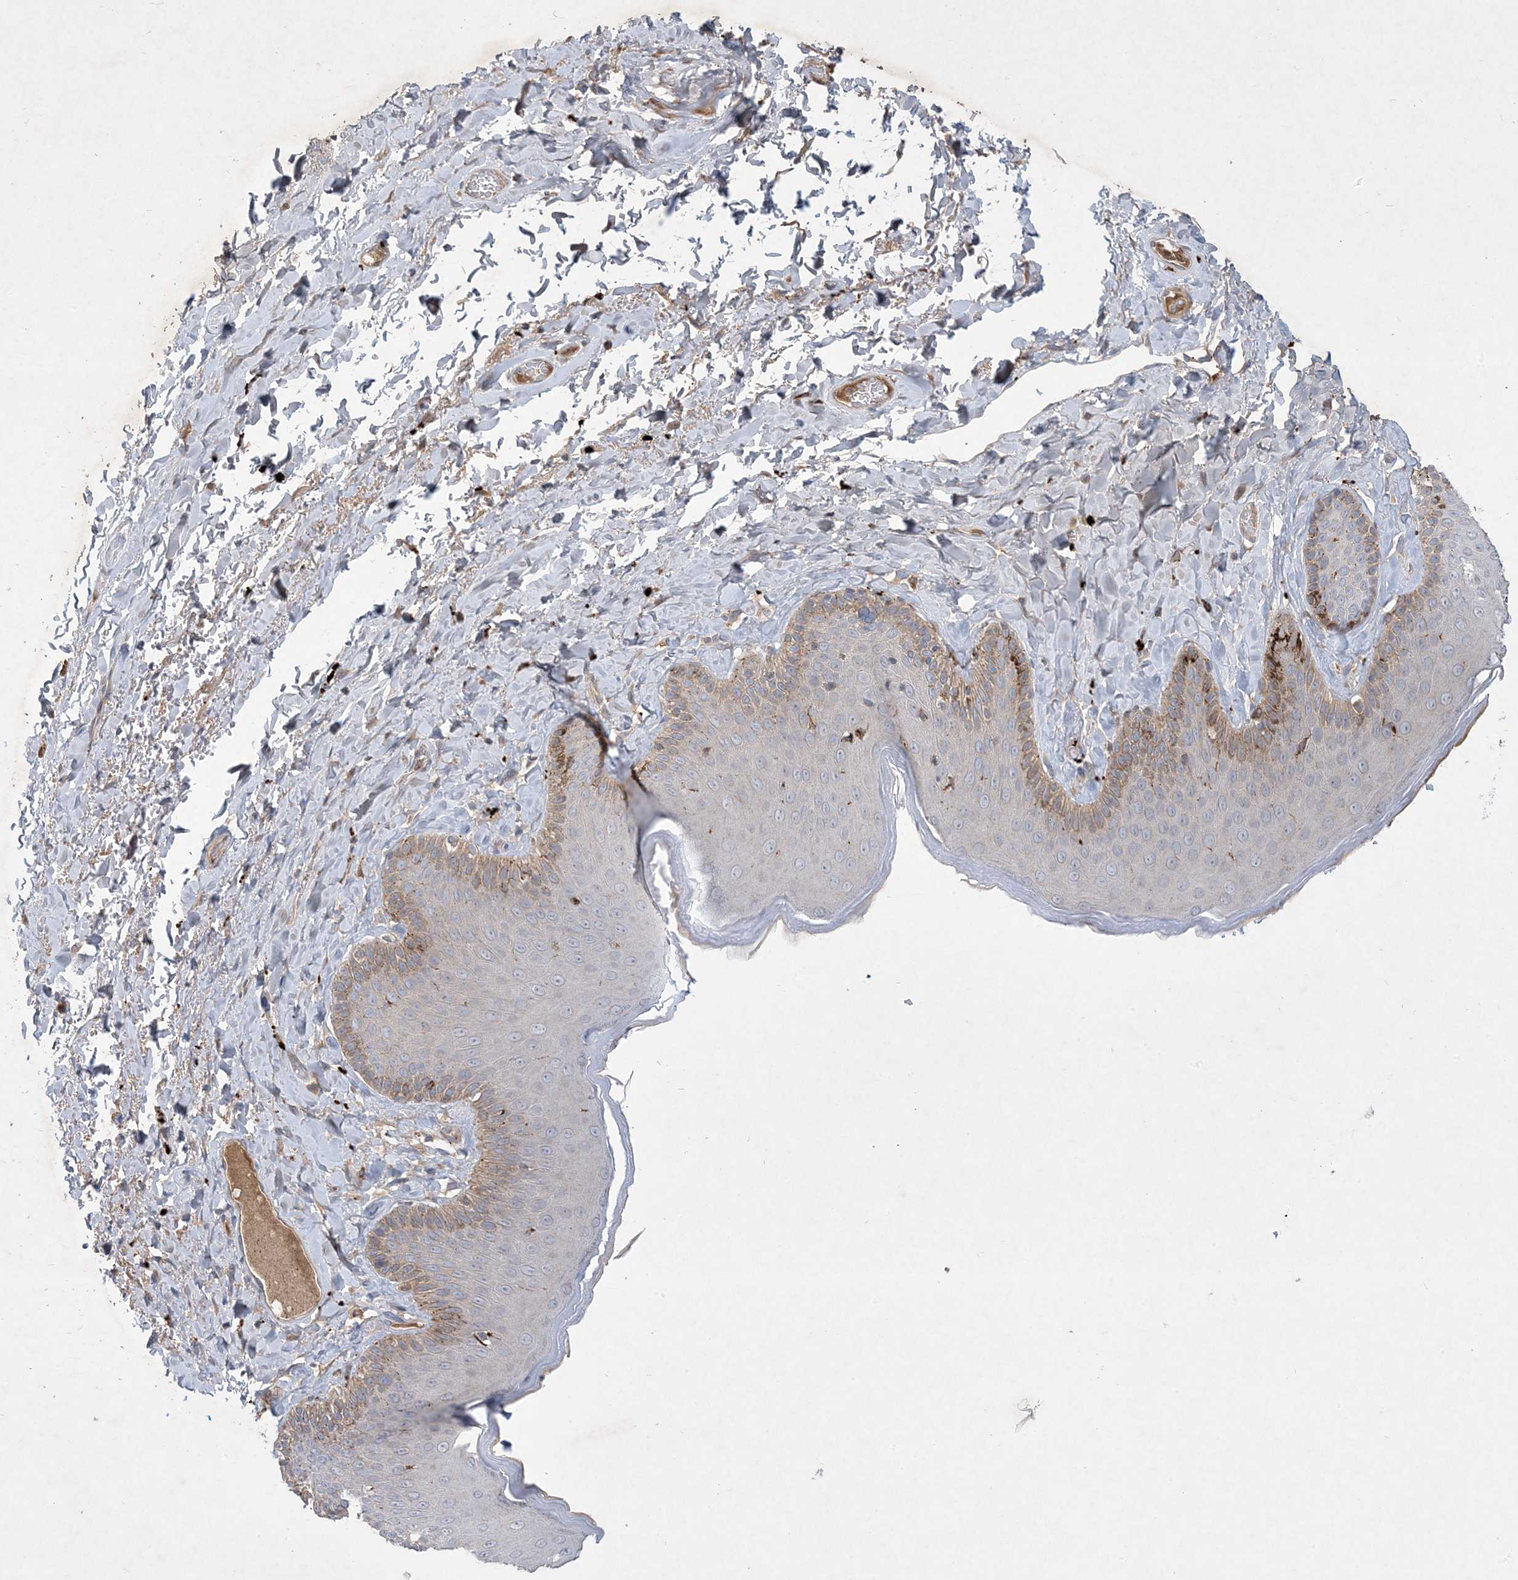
{"staining": {"intensity": "moderate", "quantity": "25%-75%", "location": "cytoplasmic/membranous"}, "tissue": "skin", "cell_type": "Epidermal cells", "image_type": "normal", "snomed": [{"axis": "morphology", "description": "Normal tissue, NOS"}, {"axis": "topography", "description": "Anal"}], "caption": "Normal skin was stained to show a protein in brown. There is medium levels of moderate cytoplasmic/membranous positivity in approximately 25%-75% of epidermal cells. The staining is performed using DAB (3,3'-diaminobenzidine) brown chromogen to label protein expression. The nuclei are counter-stained blue using hematoxylin.", "gene": "MASP2", "patient": {"sex": "male", "age": 69}}